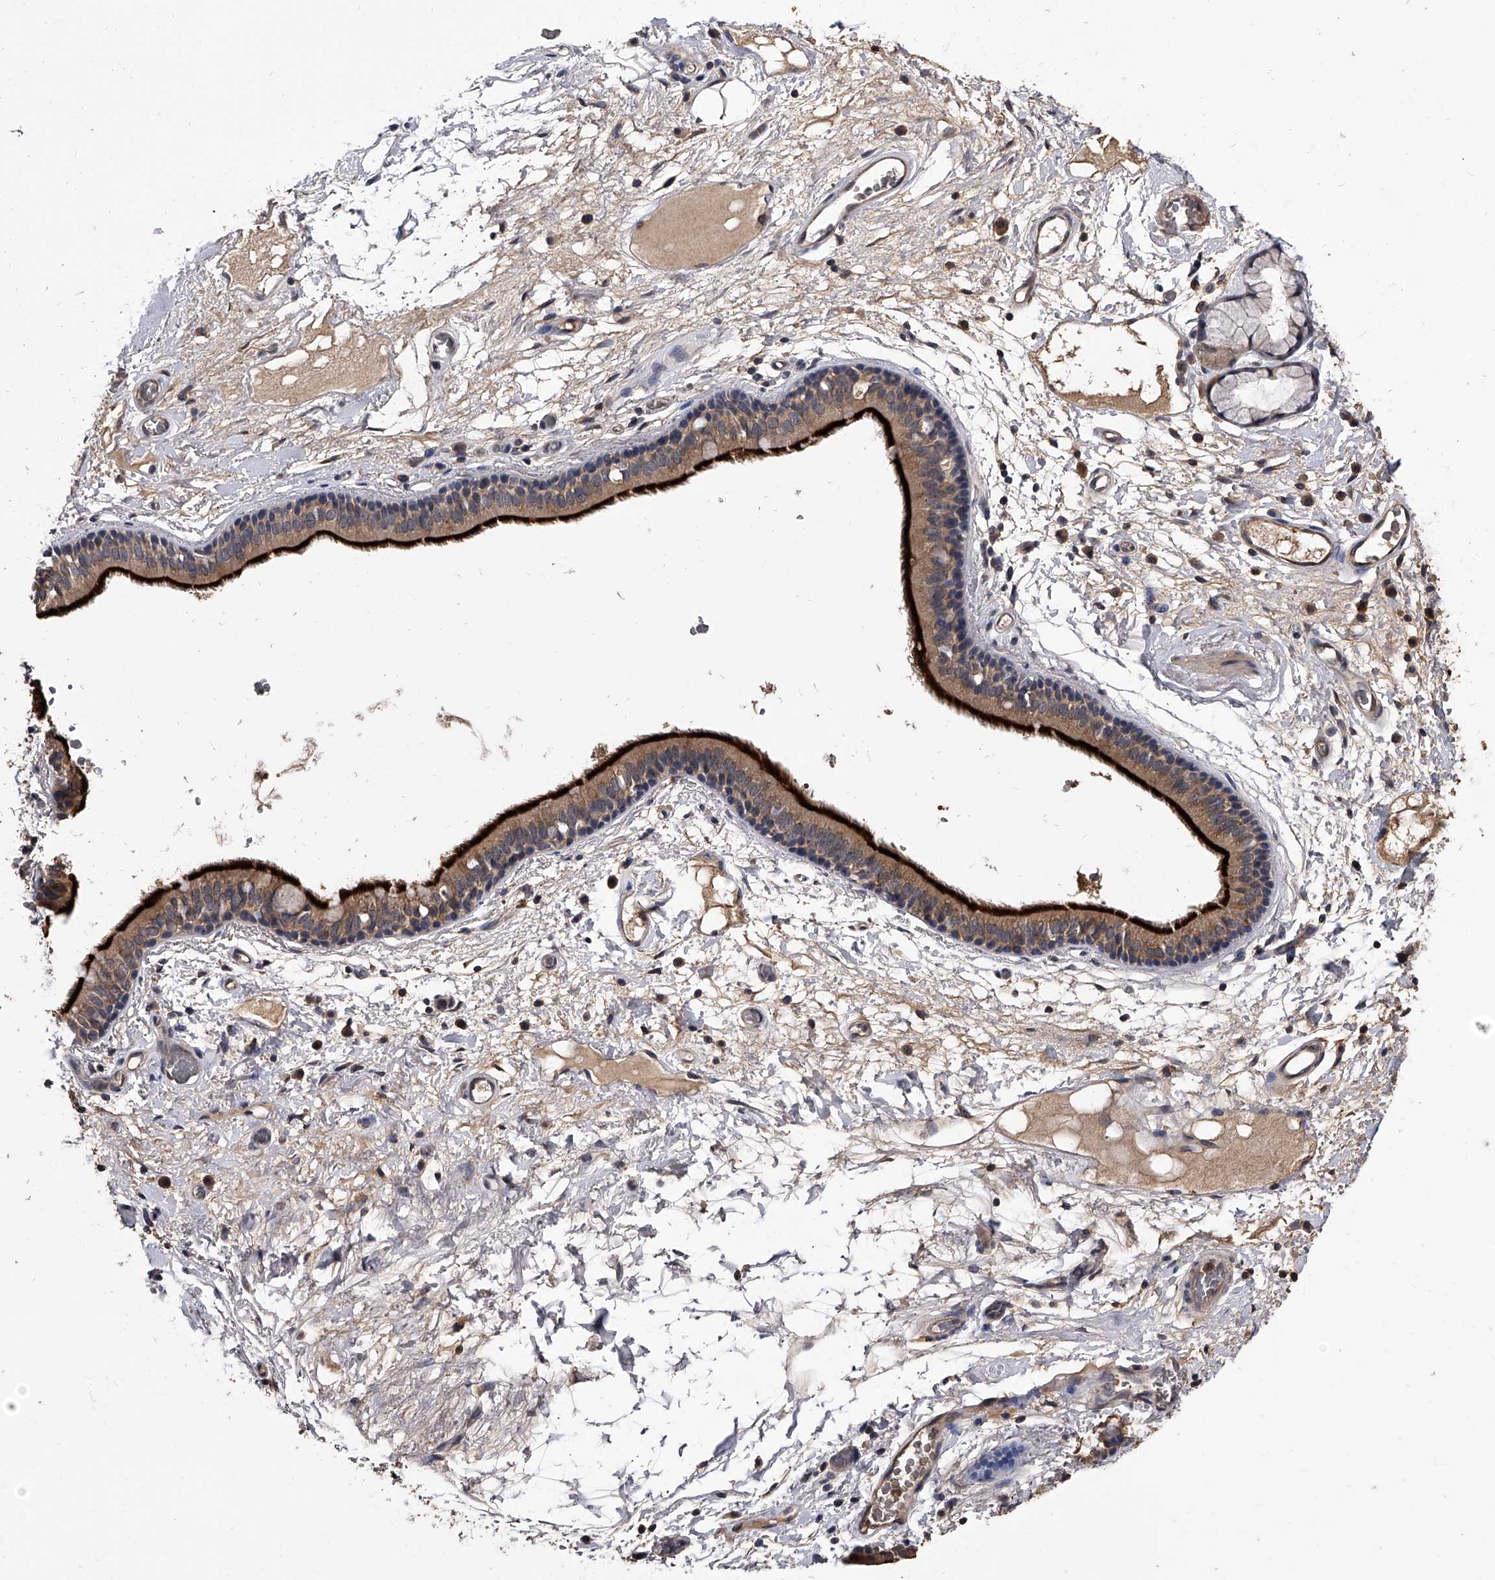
{"staining": {"intensity": "negative", "quantity": "none", "location": "none"}, "tissue": "adipose tissue", "cell_type": "Adipocytes", "image_type": "normal", "snomed": [{"axis": "morphology", "description": "Normal tissue, NOS"}, {"axis": "topography", "description": "Cartilage tissue"}], "caption": "Immunohistochemistry micrograph of normal adipose tissue: adipose tissue stained with DAB demonstrates no significant protein expression in adipocytes.", "gene": "EFCAB7", "patient": {"sex": "female", "age": 63}}